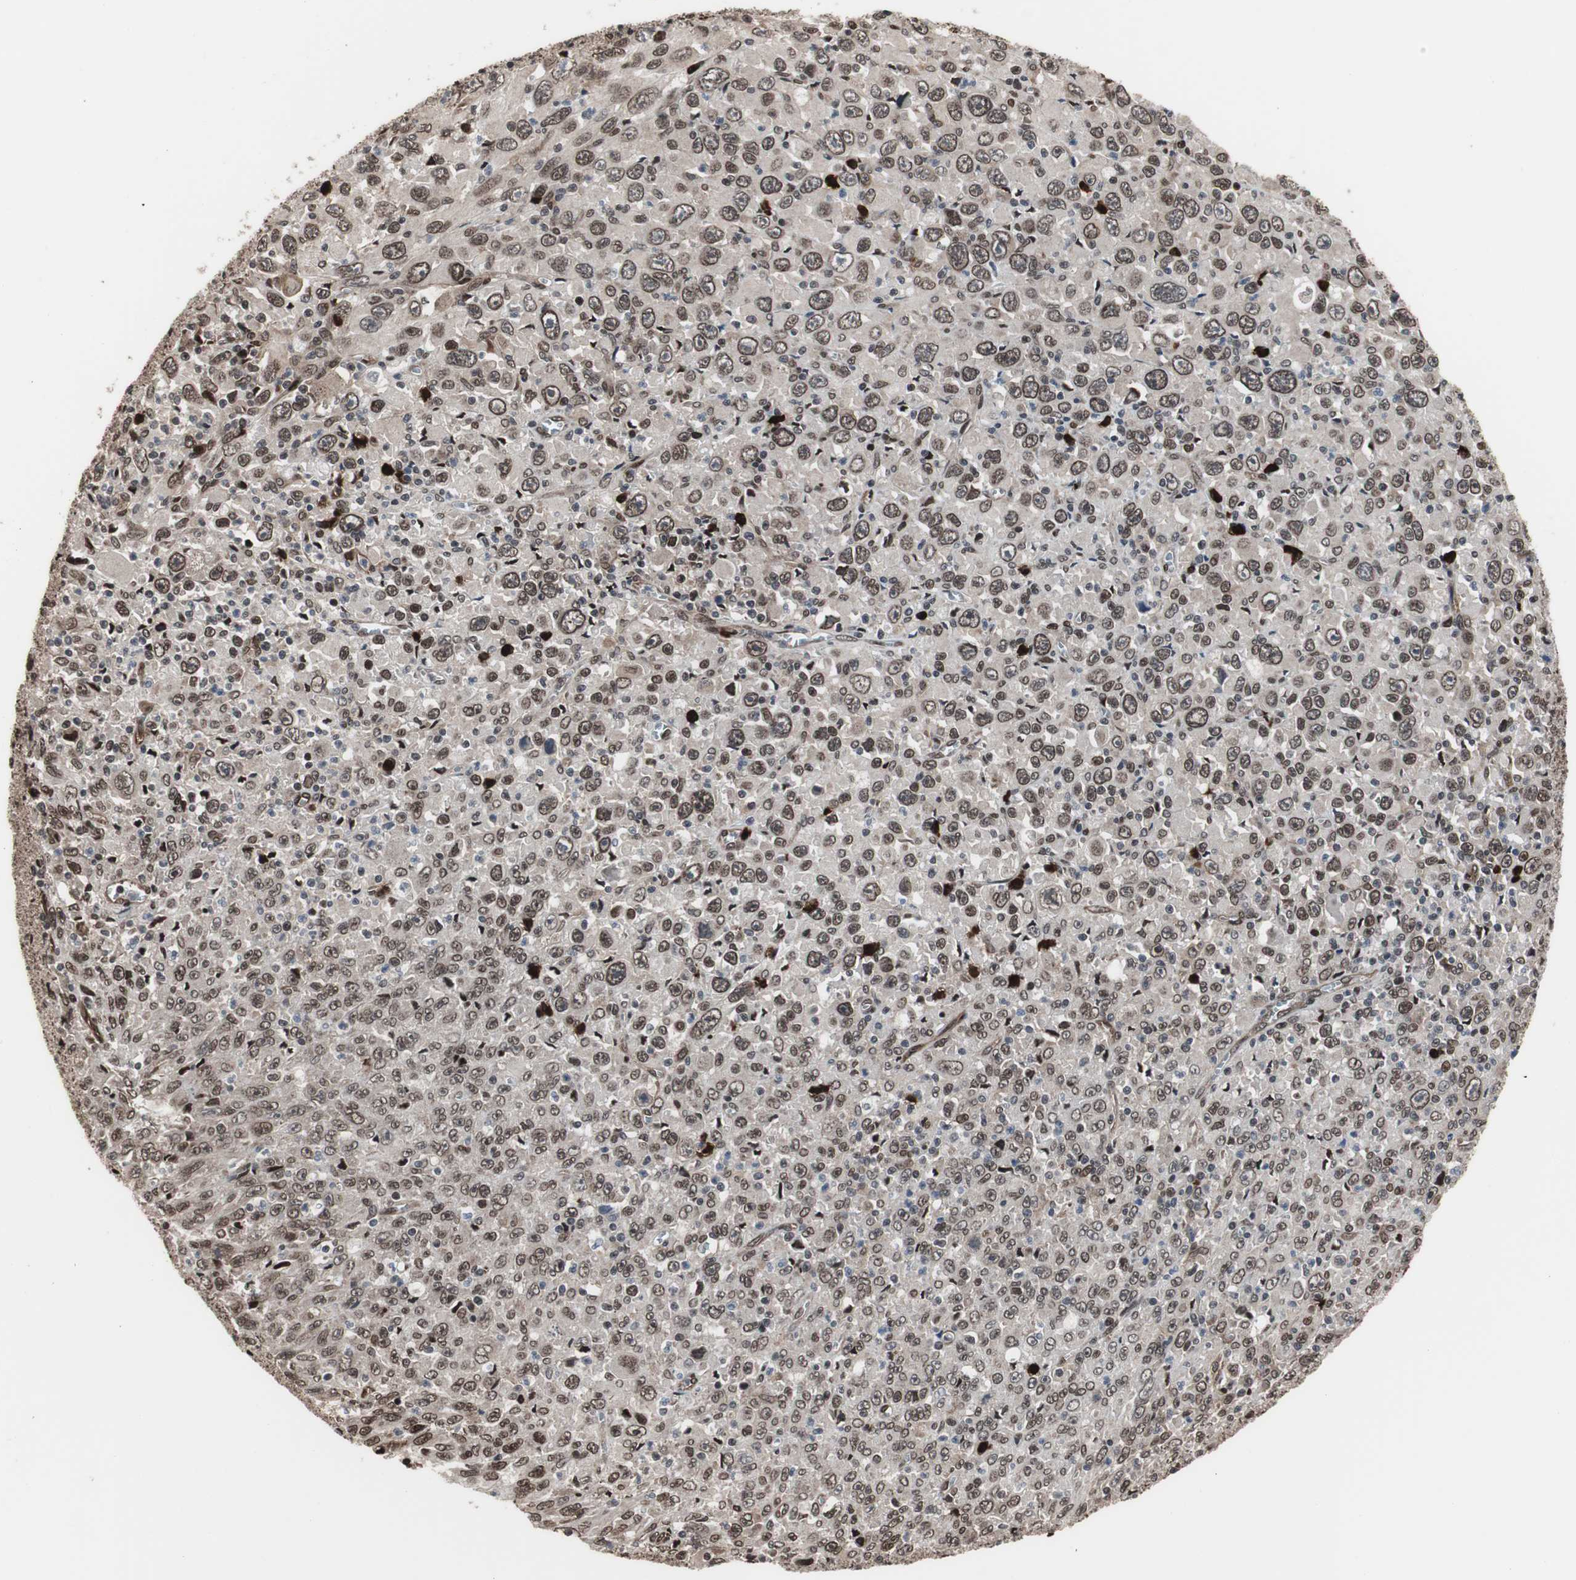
{"staining": {"intensity": "moderate", "quantity": ">75%", "location": "nuclear"}, "tissue": "melanoma", "cell_type": "Tumor cells", "image_type": "cancer", "snomed": [{"axis": "morphology", "description": "Malignant melanoma, Metastatic site"}, {"axis": "topography", "description": "Skin"}], "caption": "Approximately >75% of tumor cells in human malignant melanoma (metastatic site) show moderate nuclear protein positivity as visualized by brown immunohistochemical staining.", "gene": "POGZ", "patient": {"sex": "female", "age": 56}}